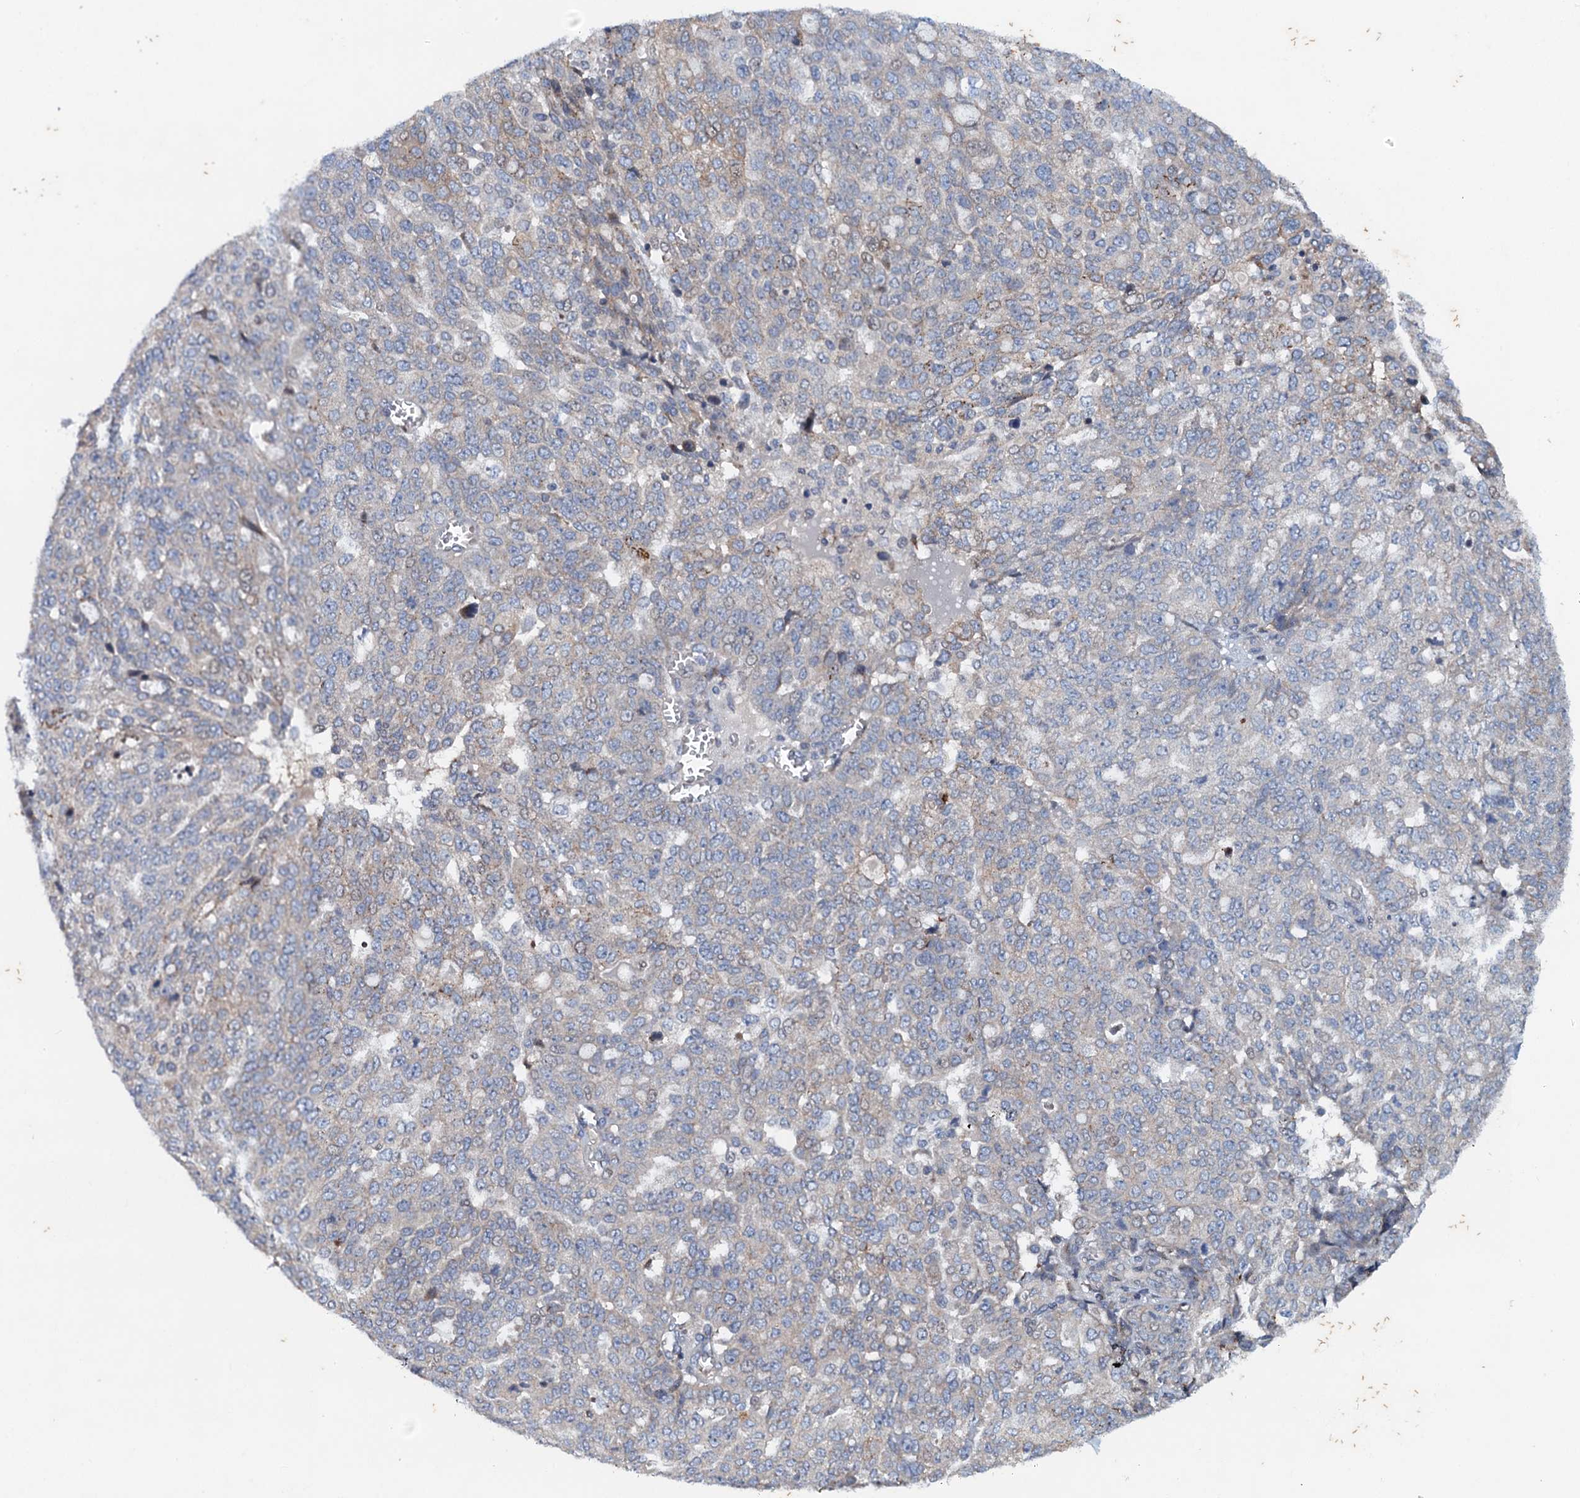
{"staining": {"intensity": "weak", "quantity": "<25%", "location": "cytoplasmic/membranous"}, "tissue": "ovarian cancer", "cell_type": "Tumor cells", "image_type": "cancer", "snomed": [{"axis": "morphology", "description": "Cystadenocarcinoma, serous, NOS"}, {"axis": "topography", "description": "Soft tissue"}, {"axis": "topography", "description": "Ovary"}], "caption": "Human ovarian cancer (serous cystadenocarcinoma) stained for a protein using immunohistochemistry shows no expression in tumor cells.", "gene": "NBEA", "patient": {"sex": "female", "age": 57}}